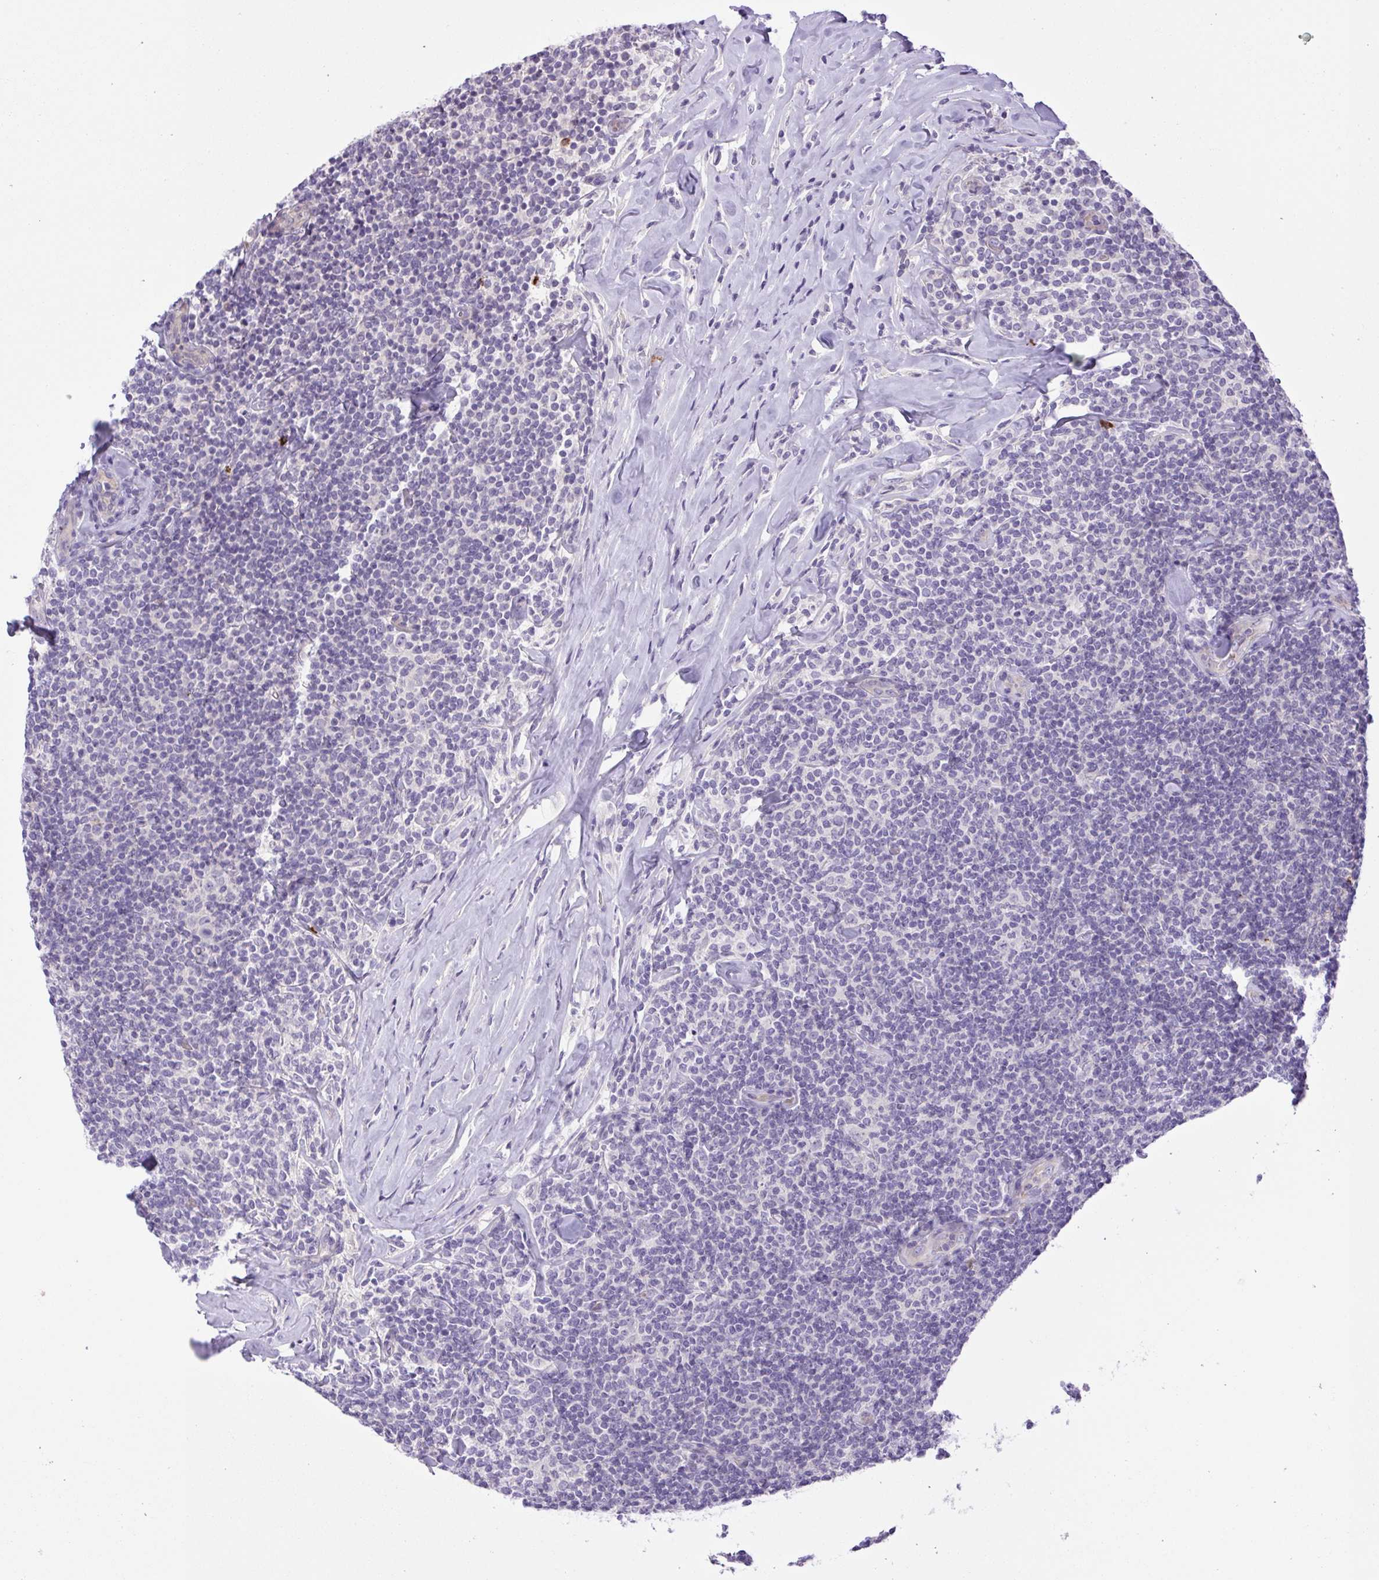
{"staining": {"intensity": "negative", "quantity": "none", "location": "none"}, "tissue": "lymphoma", "cell_type": "Tumor cells", "image_type": "cancer", "snomed": [{"axis": "morphology", "description": "Malignant lymphoma, non-Hodgkin's type, Low grade"}, {"axis": "topography", "description": "Lymph node"}], "caption": "A photomicrograph of human low-grade malignant lymphoma, non-Hodgkin's type is negative for staining in tumor cells.", "gene": "FAM177B", "patient": {"sex": "female", "age": 56}}